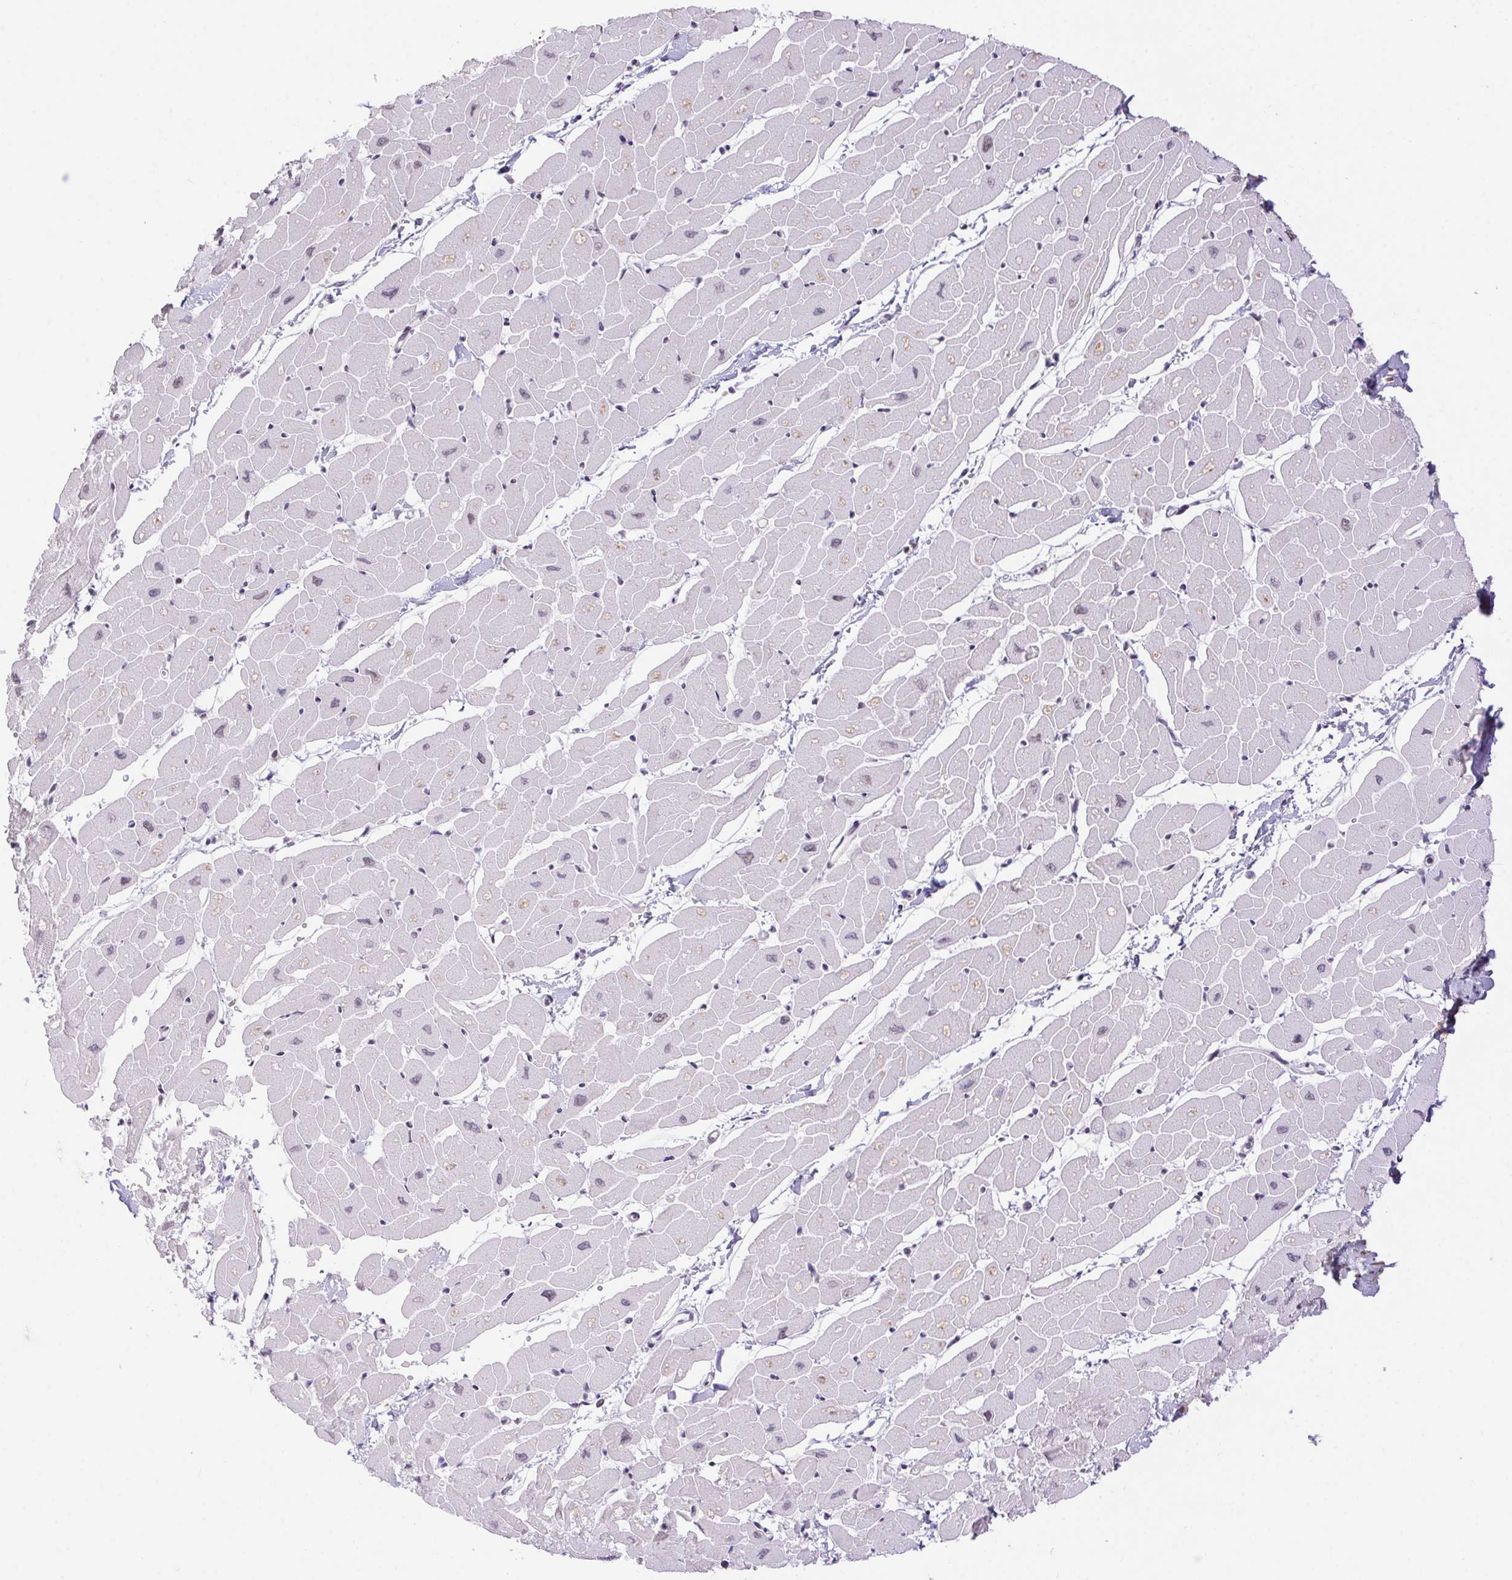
{"staining": {"intensity": "weak", "quantity": "25%-75%", "location": "cytoplasmic/membranous"}, "tissue": "heart muscle", "cell_type": "Cardiomyocytes", "image_type": "normal", "snomed": [{"axis": "morphology", "description": "Normal tissue, NOS"}, {"axis": "topography", "description": "Heart"}], "caption": "Approximately 25%-75% of cardiomyocytes in unremarkable heart muscle exhibit weak cytoplasmic/membranous protein expression as visualized by brown immunohistochemical staining.", "gene": "DDX17", "patient": {"sex": "male", "age": 57}}